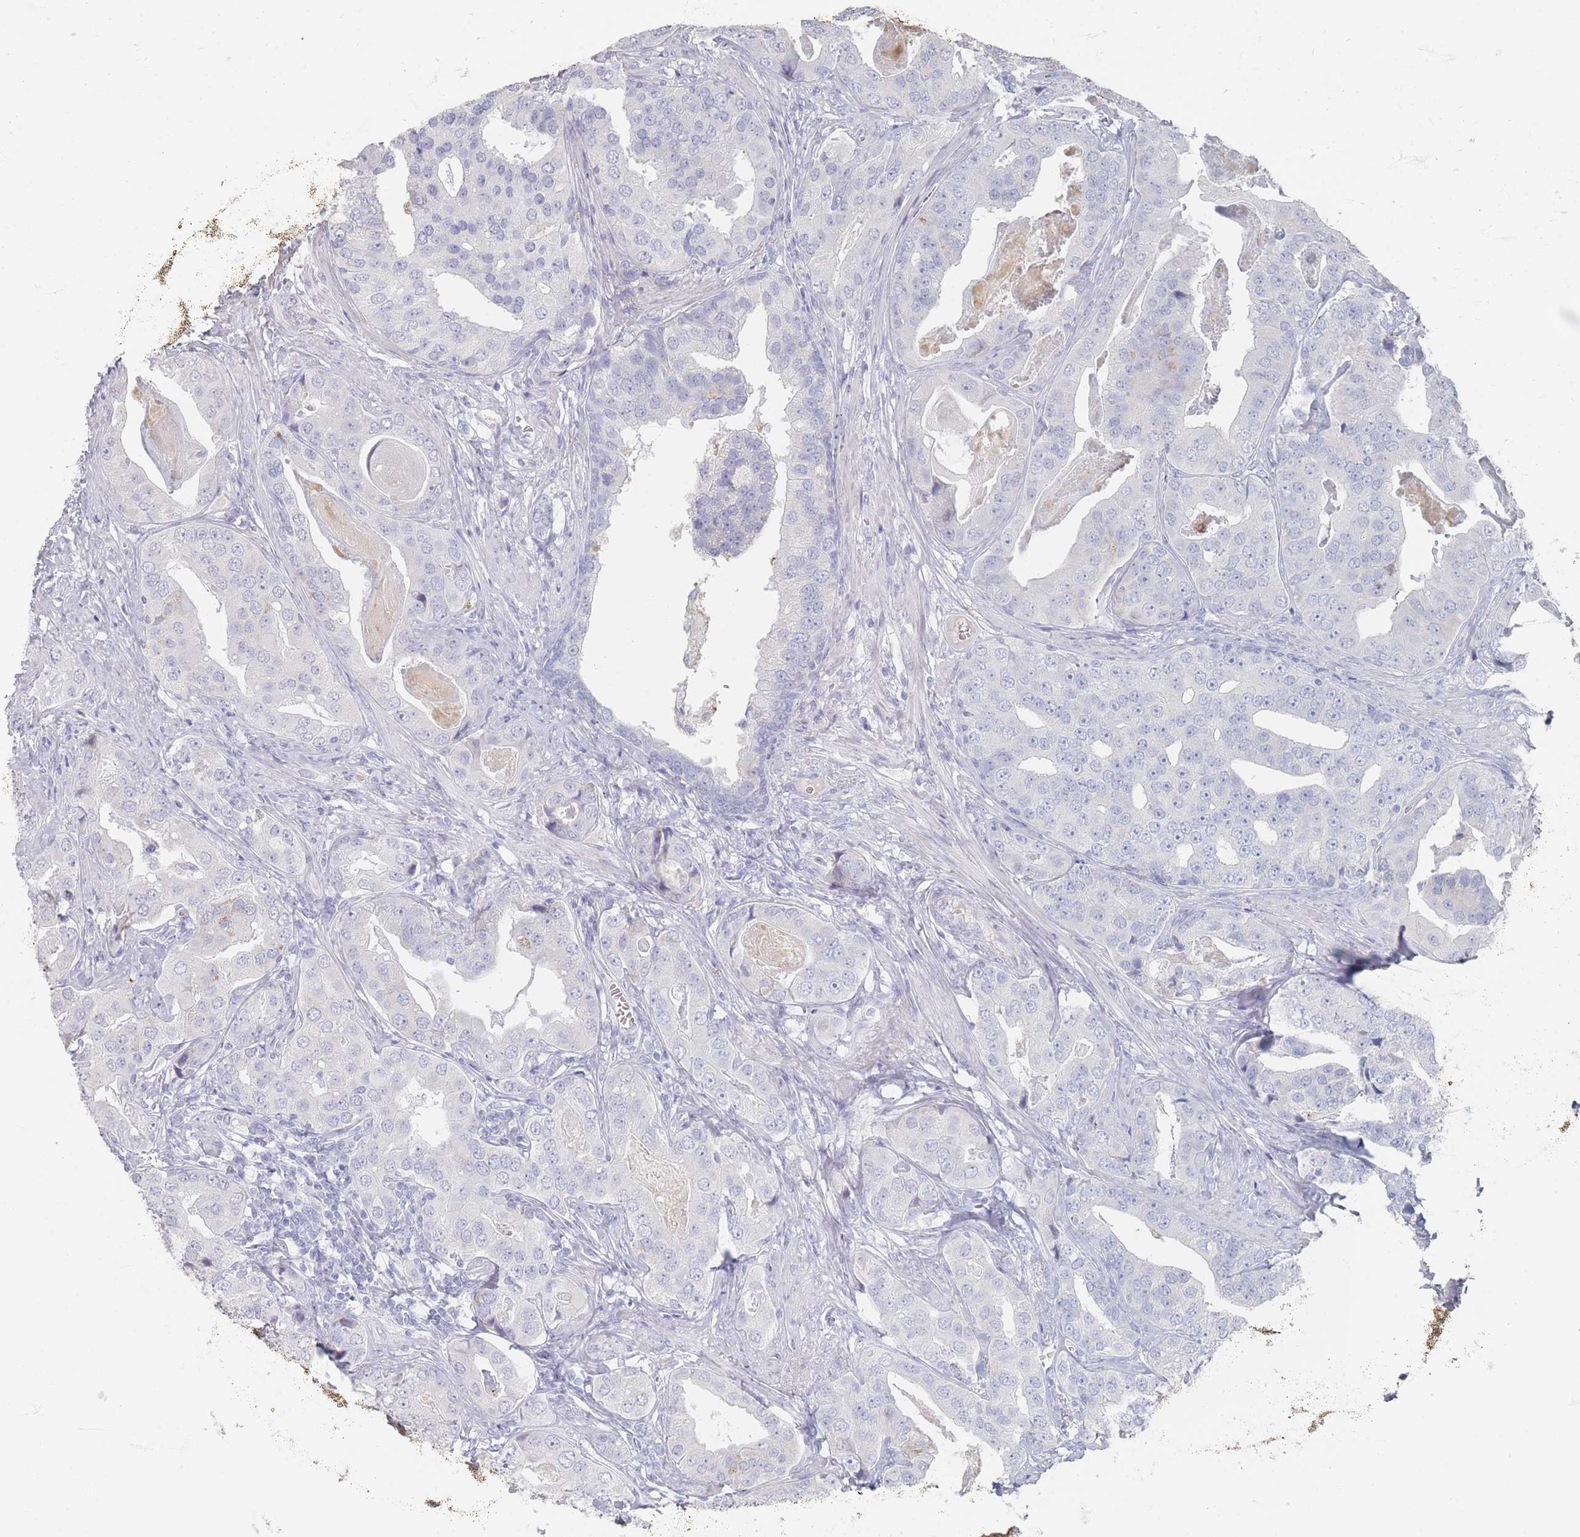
{"staining": {"intensity": "negative", "quantity": "none", "location": "none"}, "tissue": "prostate cancer", "cell_type": "Tumor cells", "image_type": "cancer", "snomed": [{"axis": "morphology", "description": "Adenocarcinoma, High grade"}, {"axis": "topography", "description": "Prostate"}], "caption": "Tumor cells show no significant protein positivity in high-grade adenocarcinoma (prostate).", "gene": "HELZ2", "patient": {"sex": "male", "age": 71}}